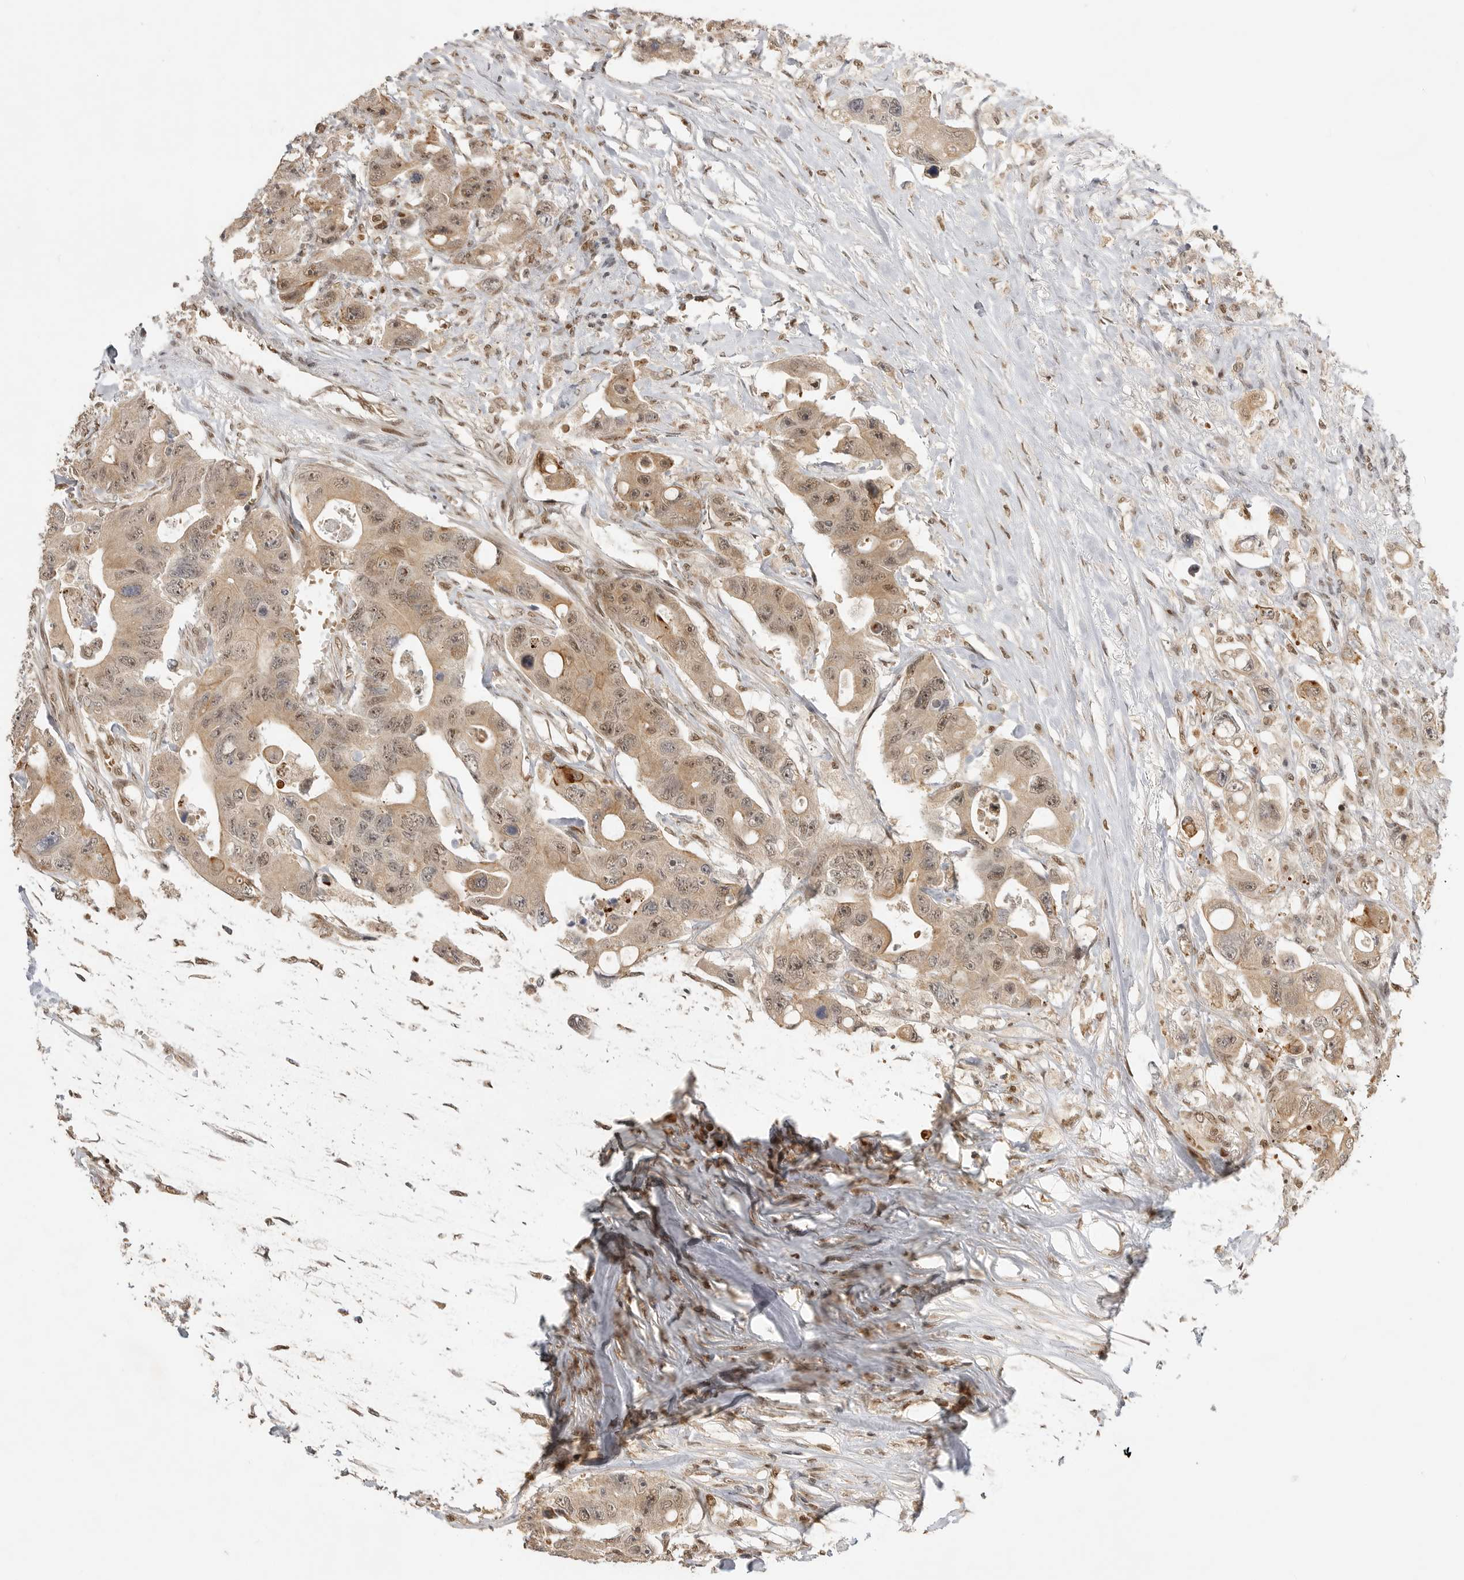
{"staining": {"intensity": "weak", "quantity": ">75%", "location": "cytoplasmic/membranous,nuclear"}, "tissue": "colorectal cancer", "cell_type": "Tumor cells", "image_type": "cancer", "snomed": [{"axis": "morphology", "description": "Adenocarcinoma, NOS"}, {"axis": "topography", "description": "Colon"}], "caption": "Colorectal cancer (adenocarcinoma) stained with immunohistochemistry demonstrates weak cytoplasmic/membranous and nuclear positivity in about >75% of tumor cells. (Stains: DAB in brown, nuclei in blue, Microscopy: brightfield microscopy at high magnification).", "gene": "ALKAL1", "patient": {"sex": "female", "age": 46}}